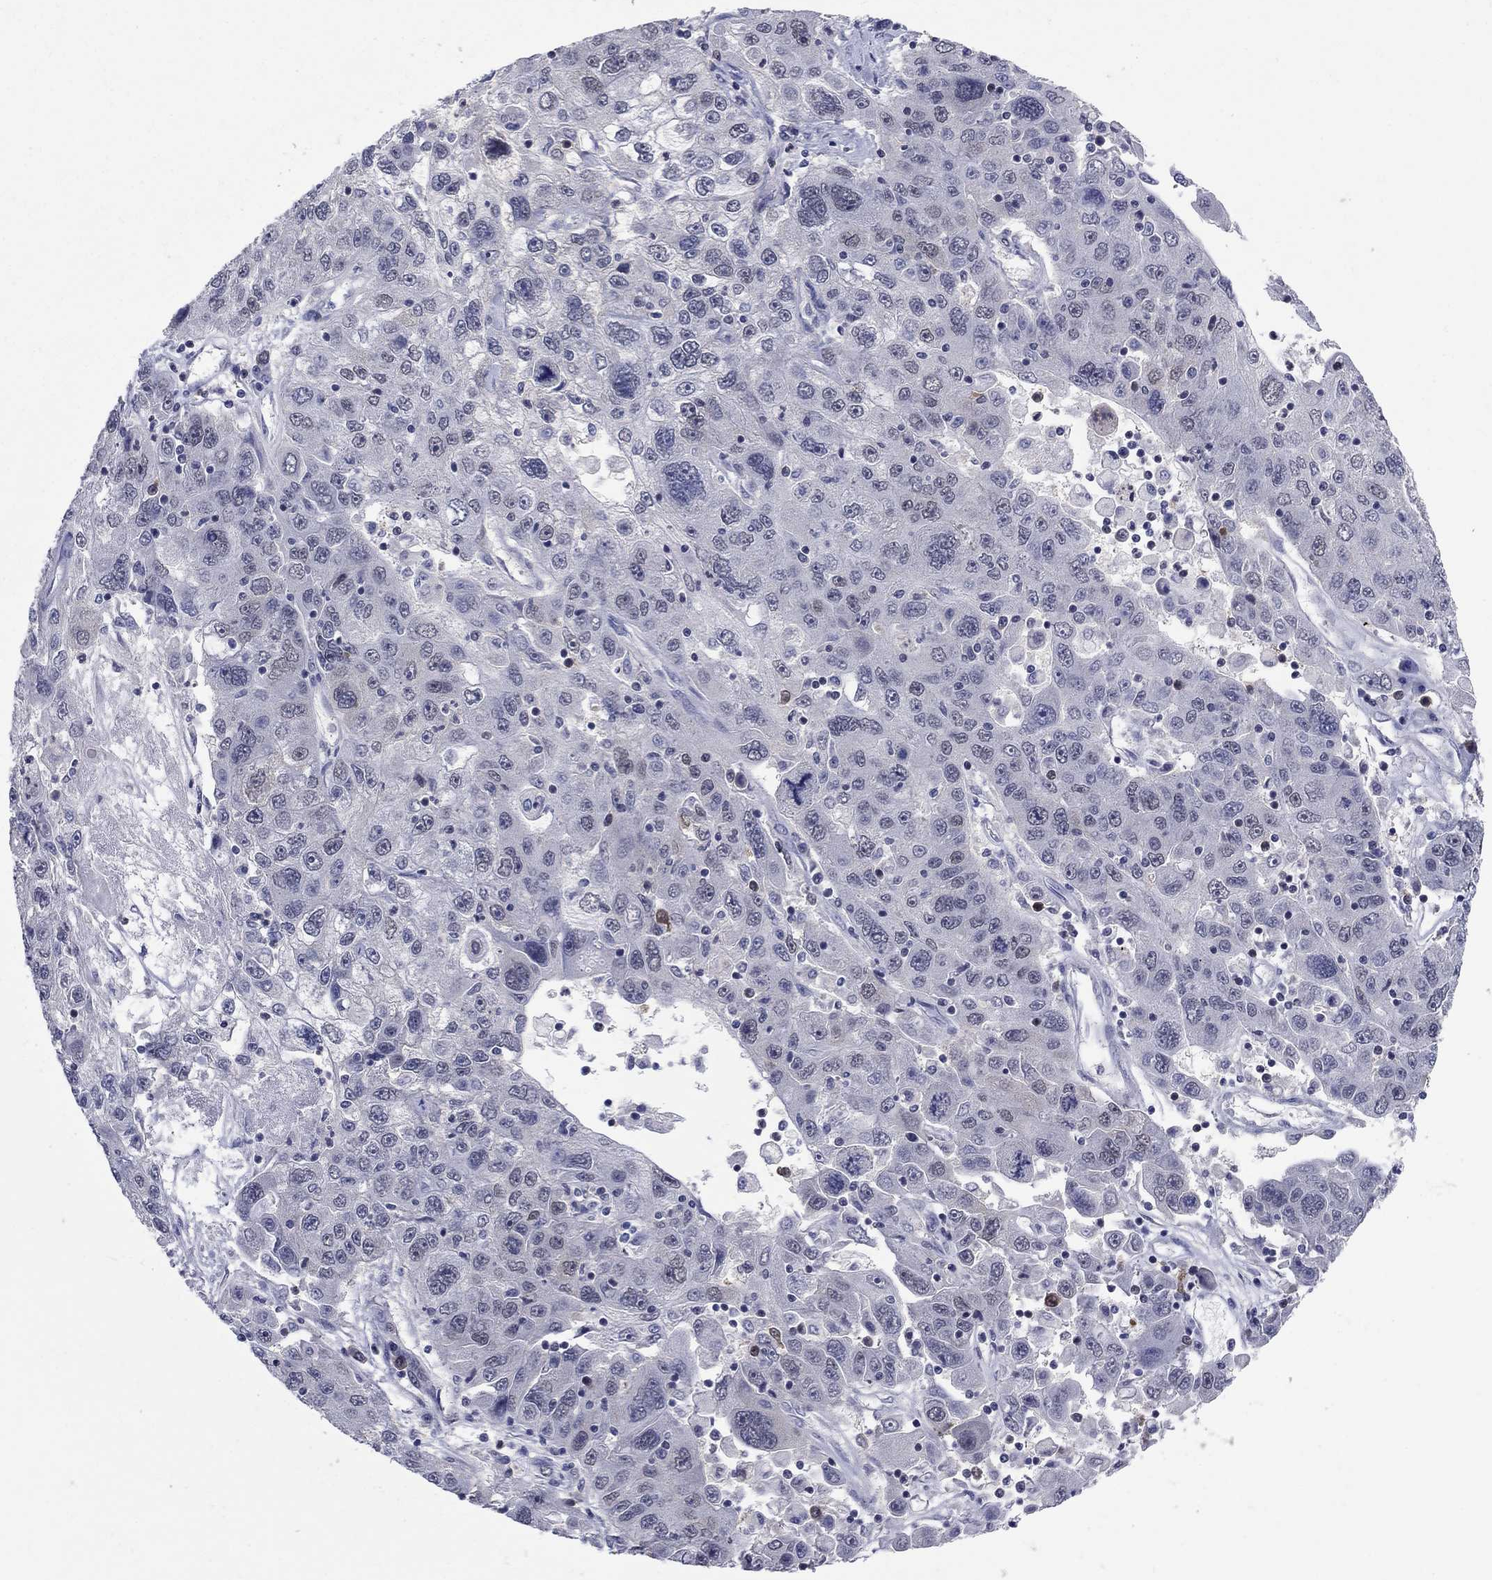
{"staining": {"intensity": "negative", "quantity": "none", "location": "none"}, "tissue": "stomach cancer", "cell_type": "Tumor cells", "image_type": "cancer", "snomed": [{"axis": "morphology", "description": "Adenocarcinoma, NOS"}, {"axis": "topography", "description": "Stomach"}], "caption": "This image is of stomach cancer (adenocarcinoma) stained with IHC to label a protein in brown with the nuclei are counter-stained blue. There is no positivity in tumor cells. (IHC, brightfield microscopy, high magnification).", "gene": "TYMS", "patient": {"sex": "male", "age": 56}}